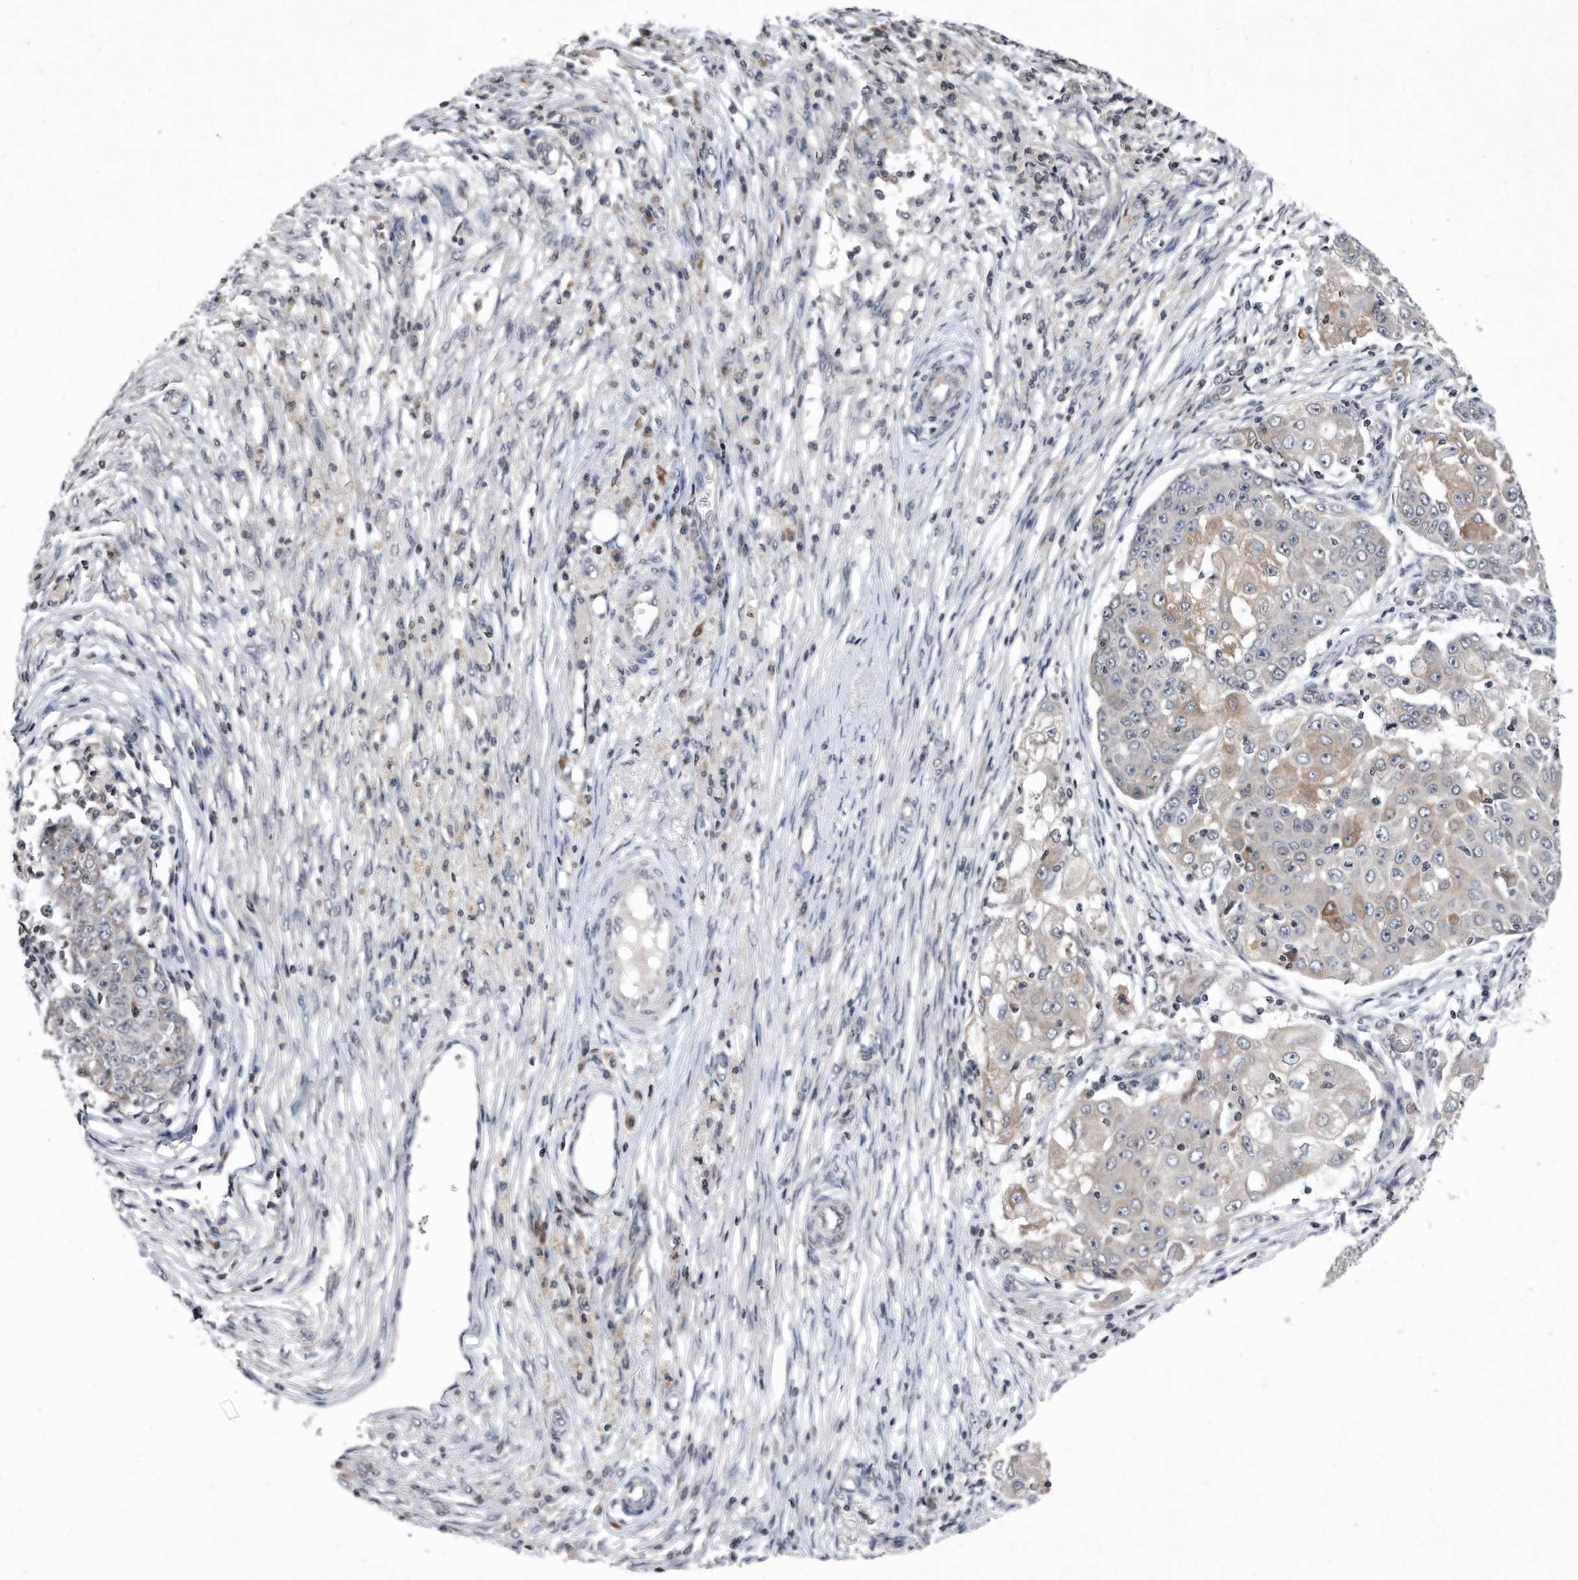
{"staining": {"intensity": "weak", "quantity": "<25%", "location": "cytoplasmic/membranous"}, "tissue": "ovarian cancer", "cell_type": "Tumor cells", "image_type": "cancer", "snomed": [{"axis": "morphology", "description": "Carcinoma, endometroid"}, {"axis": "topography", "description": "Ovary"}], "caption": "An image of human ovarian cancer is negative for staining in tumor cells.", "gene": "DAB1", "patient": {"sex": "female", "age": 42}}